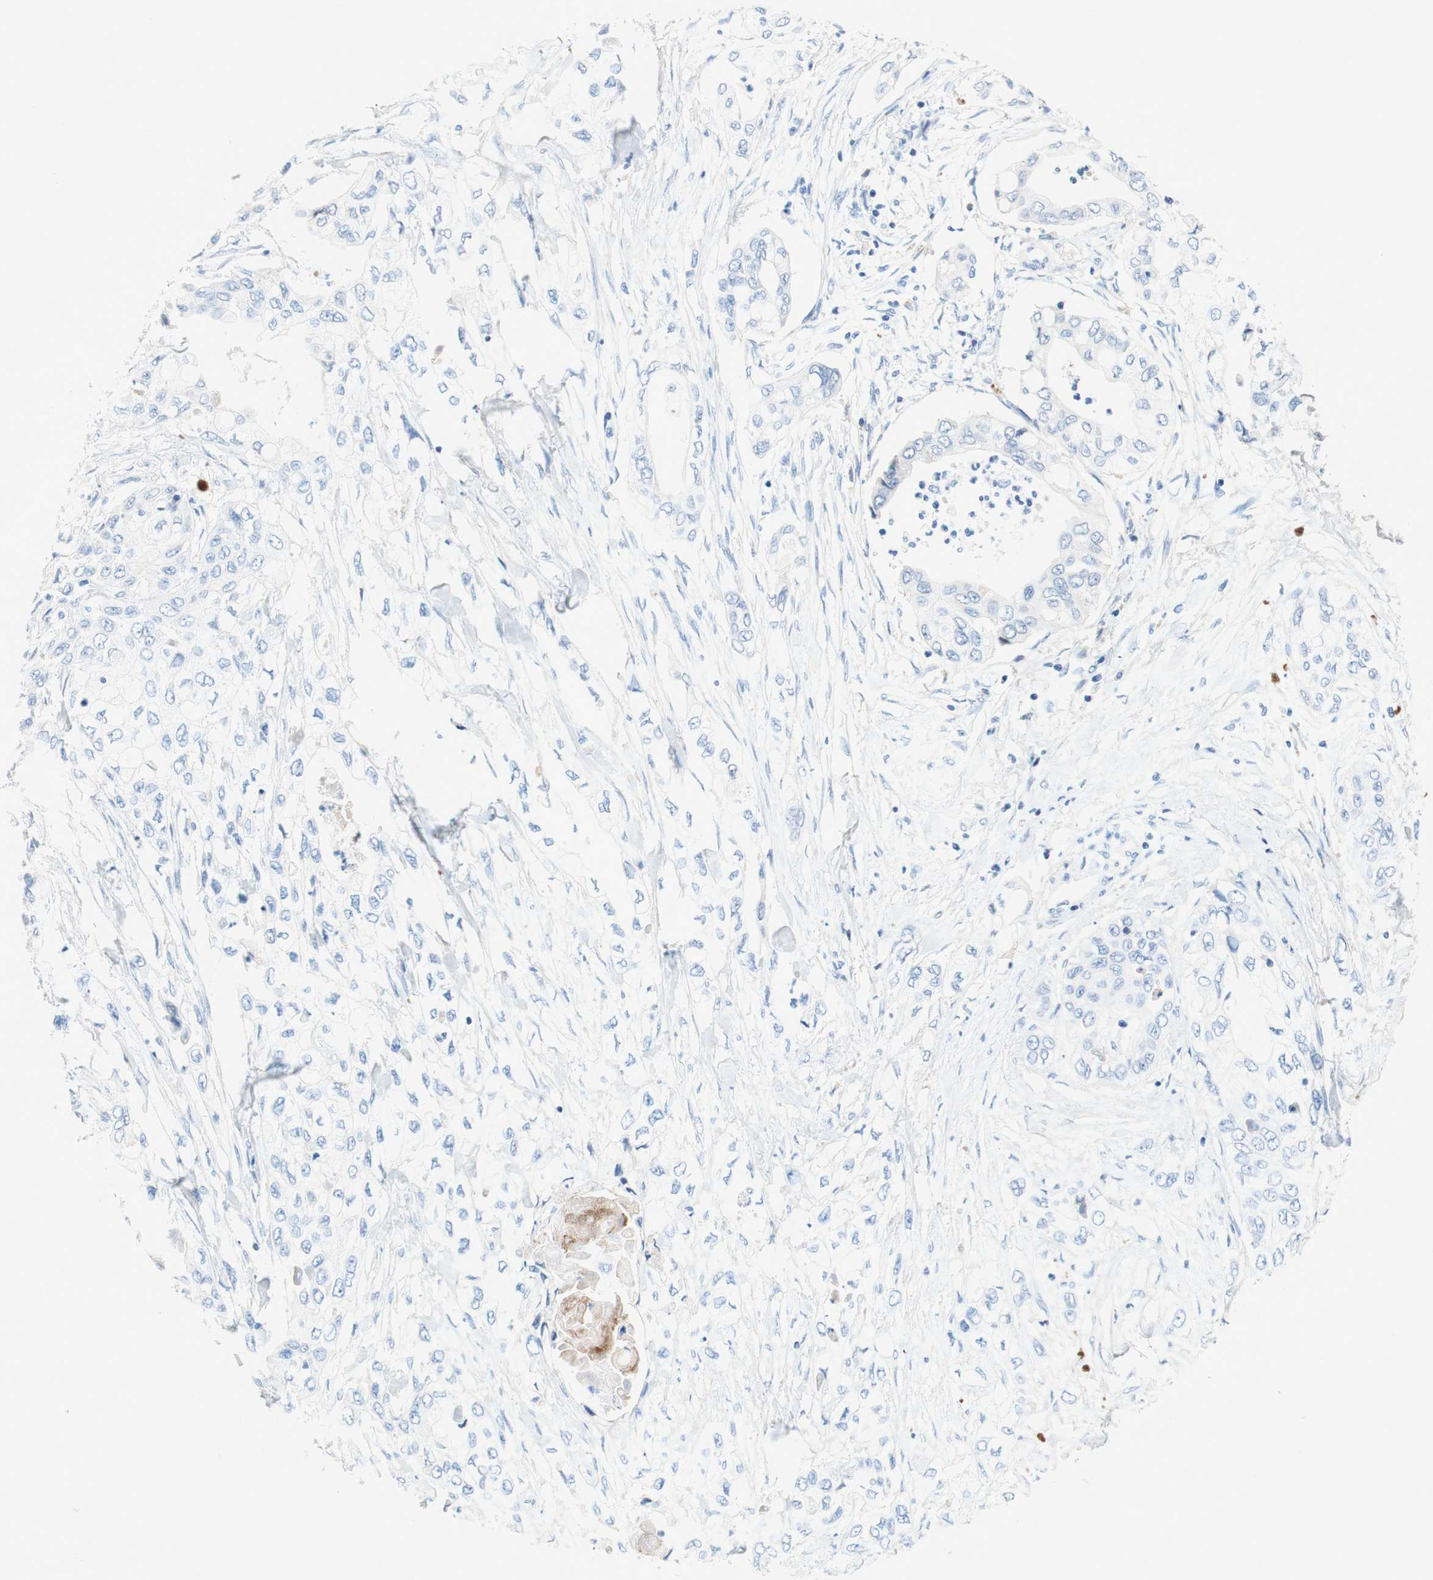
{"staining": {"intensity": "negative", "quantity": "none", "location": "none"}, "tissue": "pancreatic cancer", "cell_type": "Tumor cells", "image_type": "cancer", "snomed": [{"axis": "morphology", "description": "Adenocarcinoma, NOS"}, {"axis": "topography", "description": "Pancreas"}], "caption": "There is no significant expression in tumor cells of pancreatic adenocarcinoma.", "gene": "POLR2J3", "patient": {"sex": "female", "age": 70}}